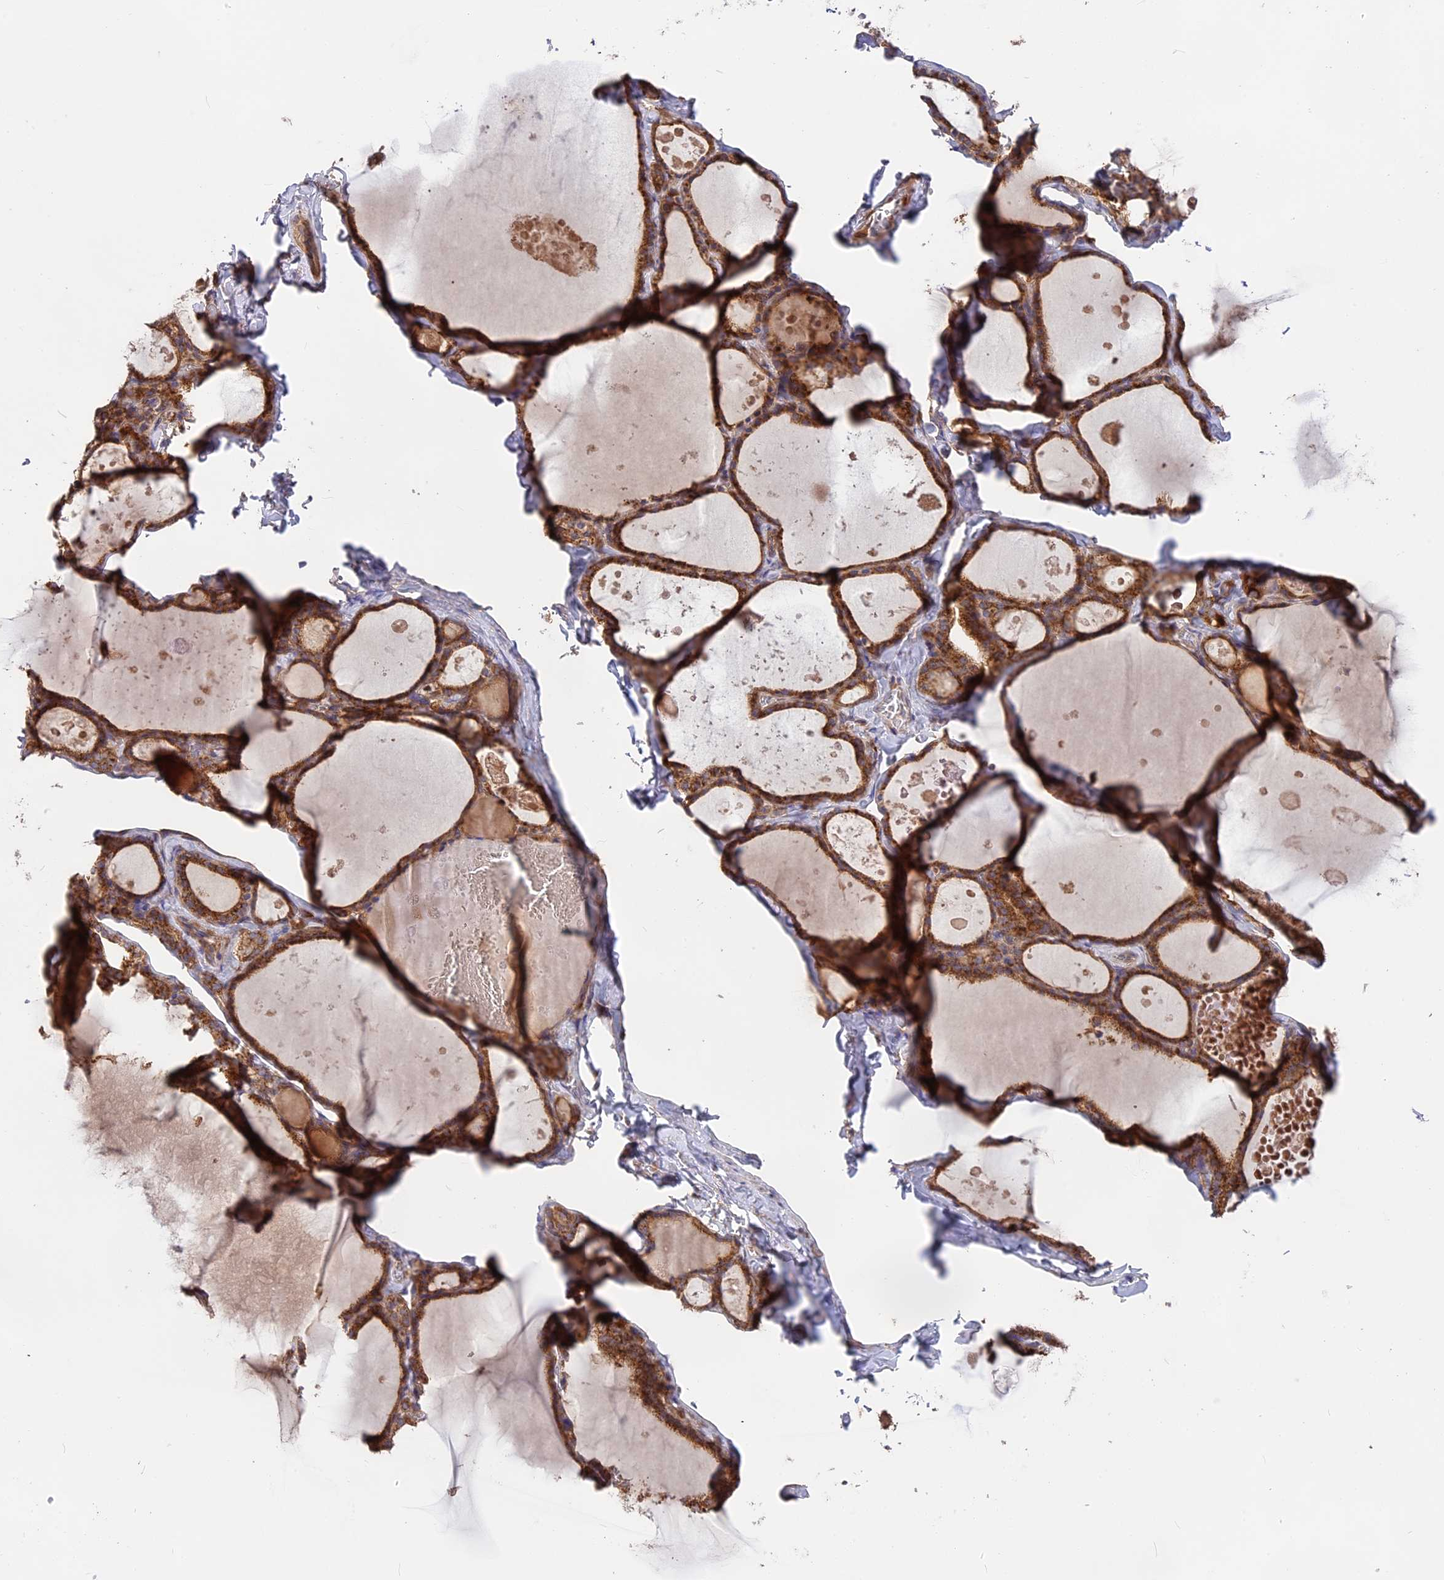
{"staining": {"intensity": "strong", "quantity": ">75%", "location": "cytoplasmic/membranous"}, "tissue": "thyroid gland", "cell_type": "Glandular cells", "image_type": "normal", "snomed": [{"axis": "morphology", "description": "Normal tissue, NOS"}, {"axis": "topography", "description": "Thyroid gland"}], "caption": "Protein staining of normal thyroid gland demonstrates strong cytoplasmic/membranous staining in about >75% of glandular cells. (DAB IHC with brightfield microscopy, high magnification).", "gene": "NUDT8", "patient": {"sex": "male", "age": 56}}